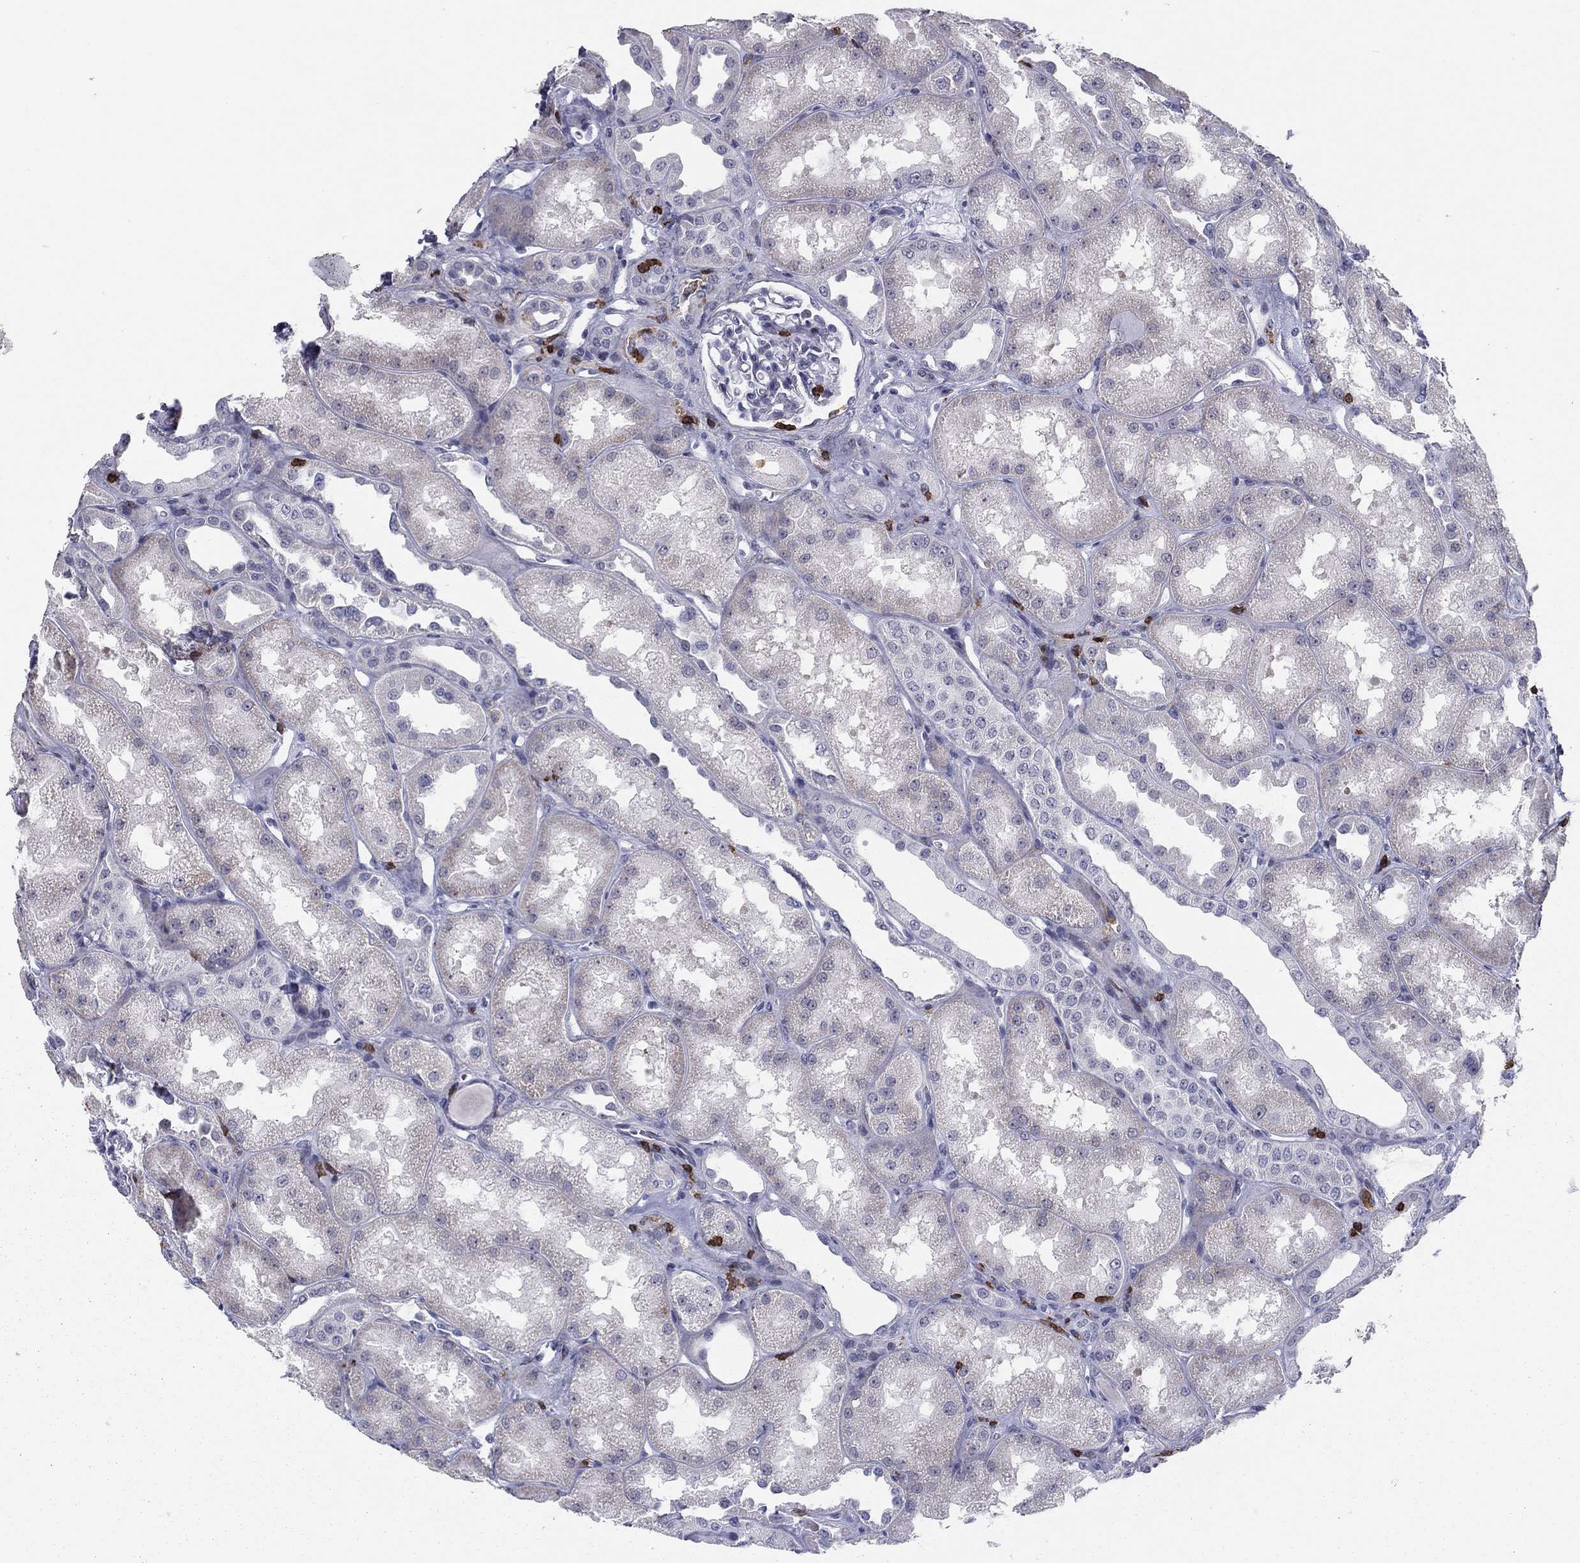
{"staining": {"intensity": "negative", "quantity": "none", "location": "none"}, "tissue": "kidney", "cell_type": "Cells in glomeruli", "image_type": "normal", "snomed": [{"axis": "morphology", "description": "Normal tissue, NOS"}, {"axis": "topography", "description": "Kidney"}], "caption": "Cells in glomeruli are negative for brown protein staining in unremarkable kidney. The staining was performed using DAB to visualize the protein expression in brown, while the nuclei were stained in blue with hematoxylin (Magnification: 20x).", "gene": "ARHGAP27", "patient": {"sex": "male", "age": 61}}